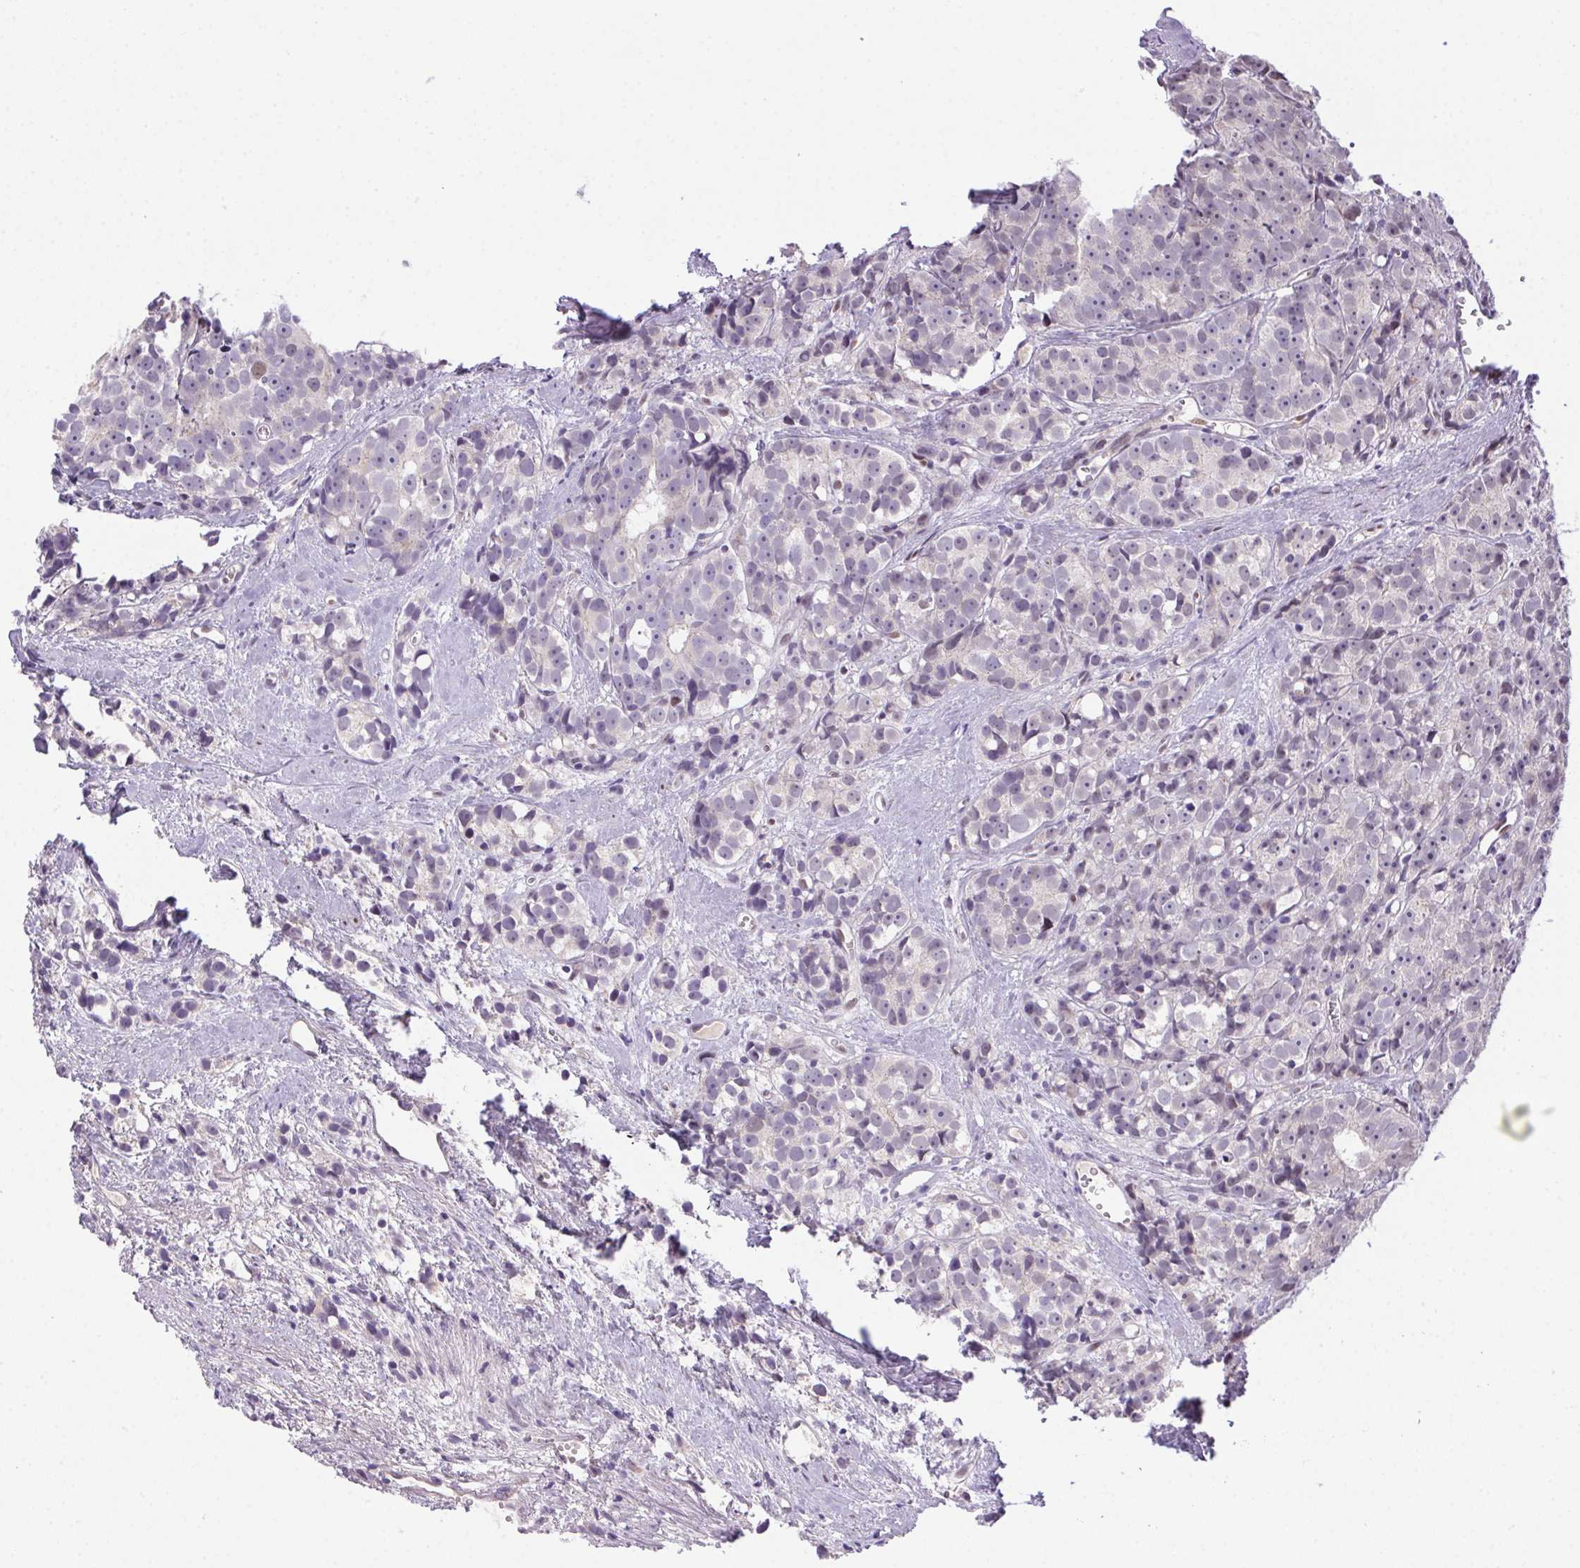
{"staining": {"intensity": "negative", "quantity": "none", "location": "none"}, "tissue": "prostate cancer", "cell_type": "Tumor cells", "image_type": "cancer", "snomed": [{"axis": "morphology", "description": "Adenocarcinoma, High grade"}, {"axis": "topography", "description": "Prostate"}], "caption": "High-grade adenocarcinoma (prostate) stained for a protein using immunohistochemistry (IHC) displays no positivity tumor cells.", "gene": "SP9", "patient": {"sex": "male", "age": 77}}